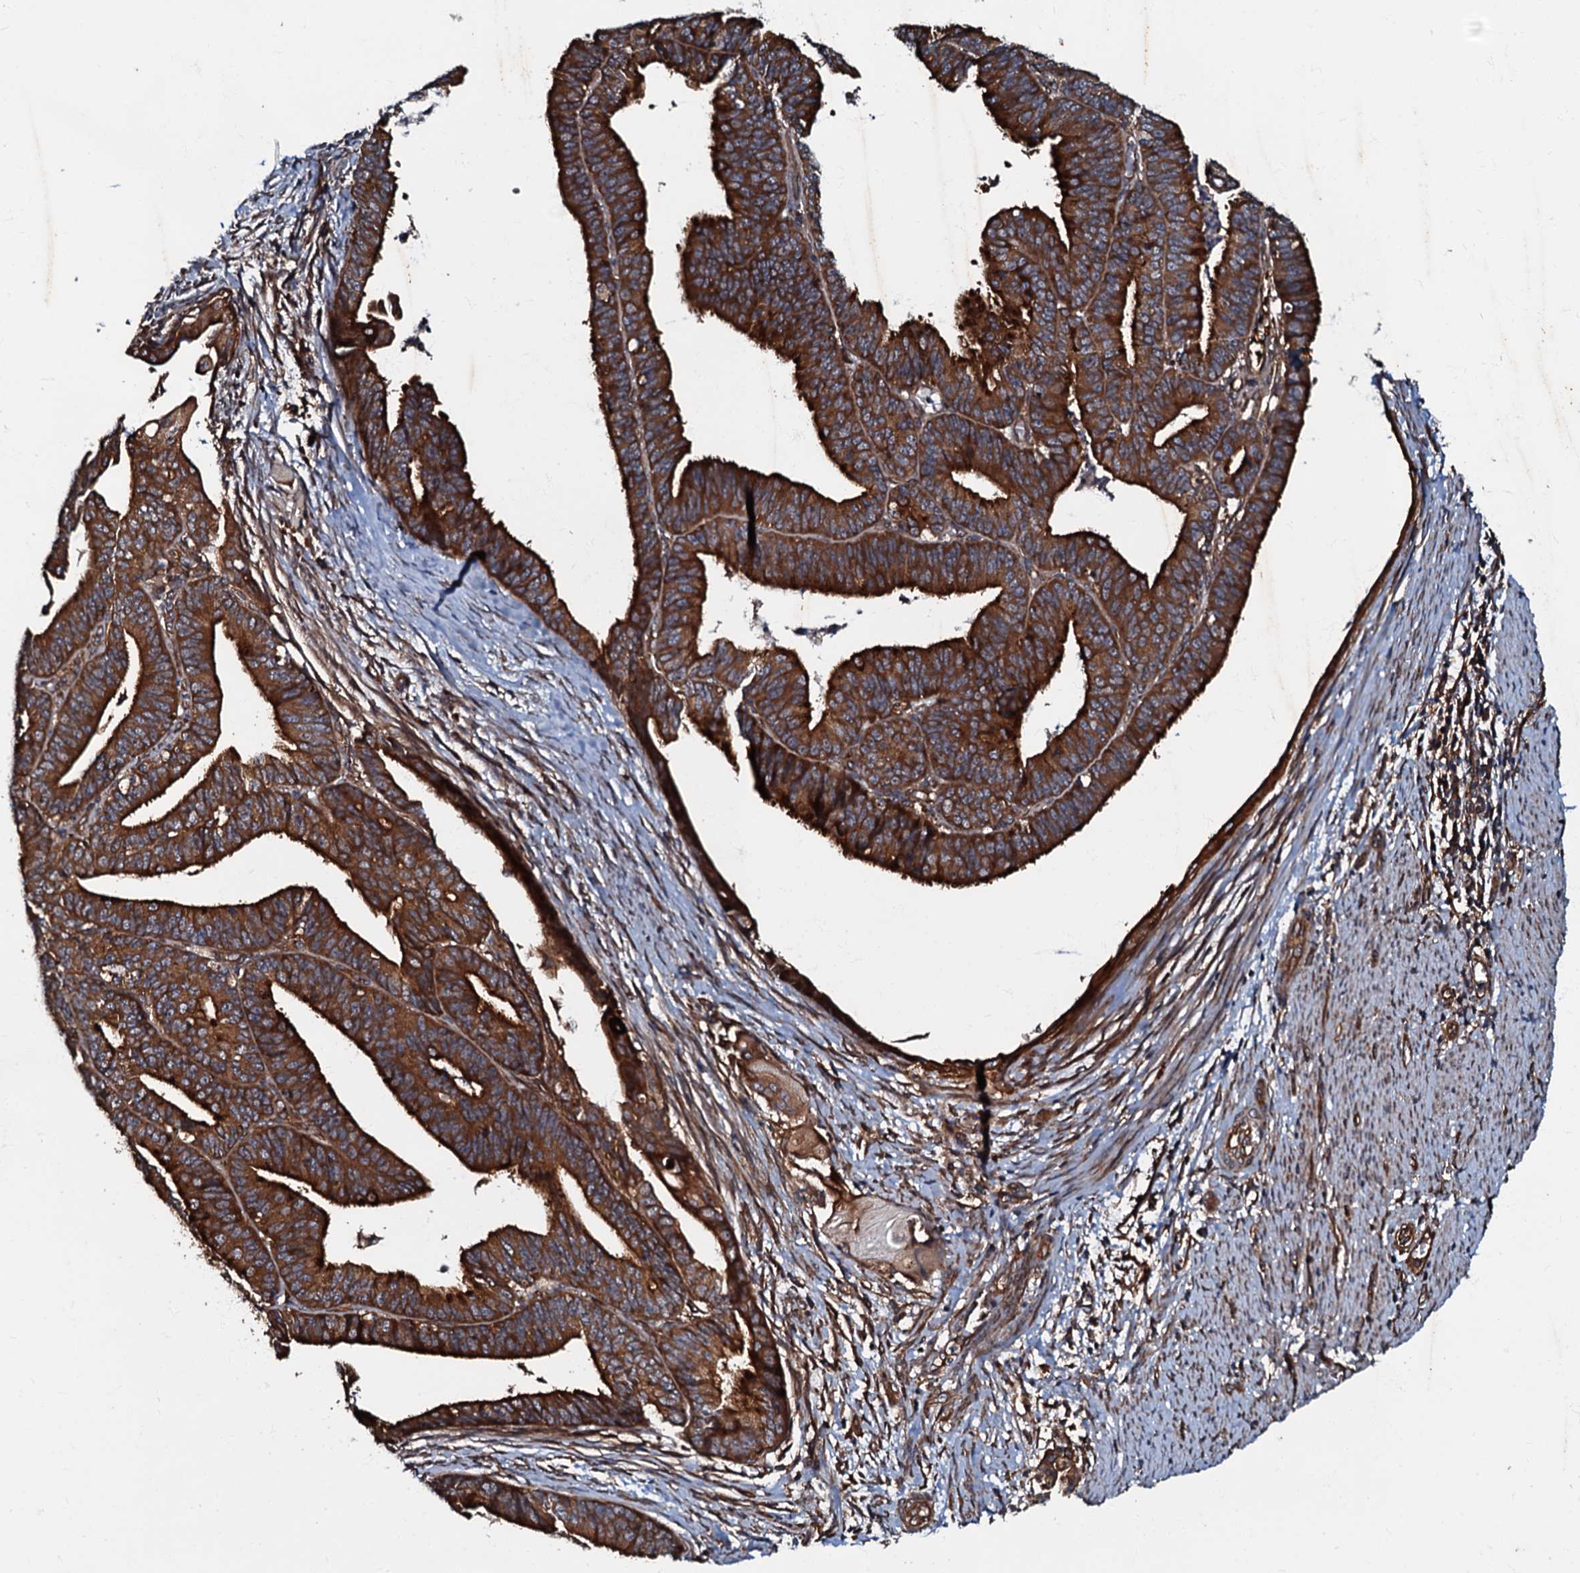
{"staining": {"intensity": "strong", "quantity": ">75%", "location": "cytoplasmic/membranous"}, "tissue": "endometrial cancer", "cell_type": "Tumor cells", "image_type": "cancer", "snomed": [{"axis": "morphology", "description": "Adenocarcinoma, NOS"}, {"axis": "topography", "description": "Endometrium"}], "caption": "There is high levels of strong cytoplasmic/membranous staining in tumor cells of endometrial adenocarcinoma, as demonstrated by immunohistochemical staining (brown color).", "gene": "BLOC1S6", "patient": {"sex": "female", "age": 73}}